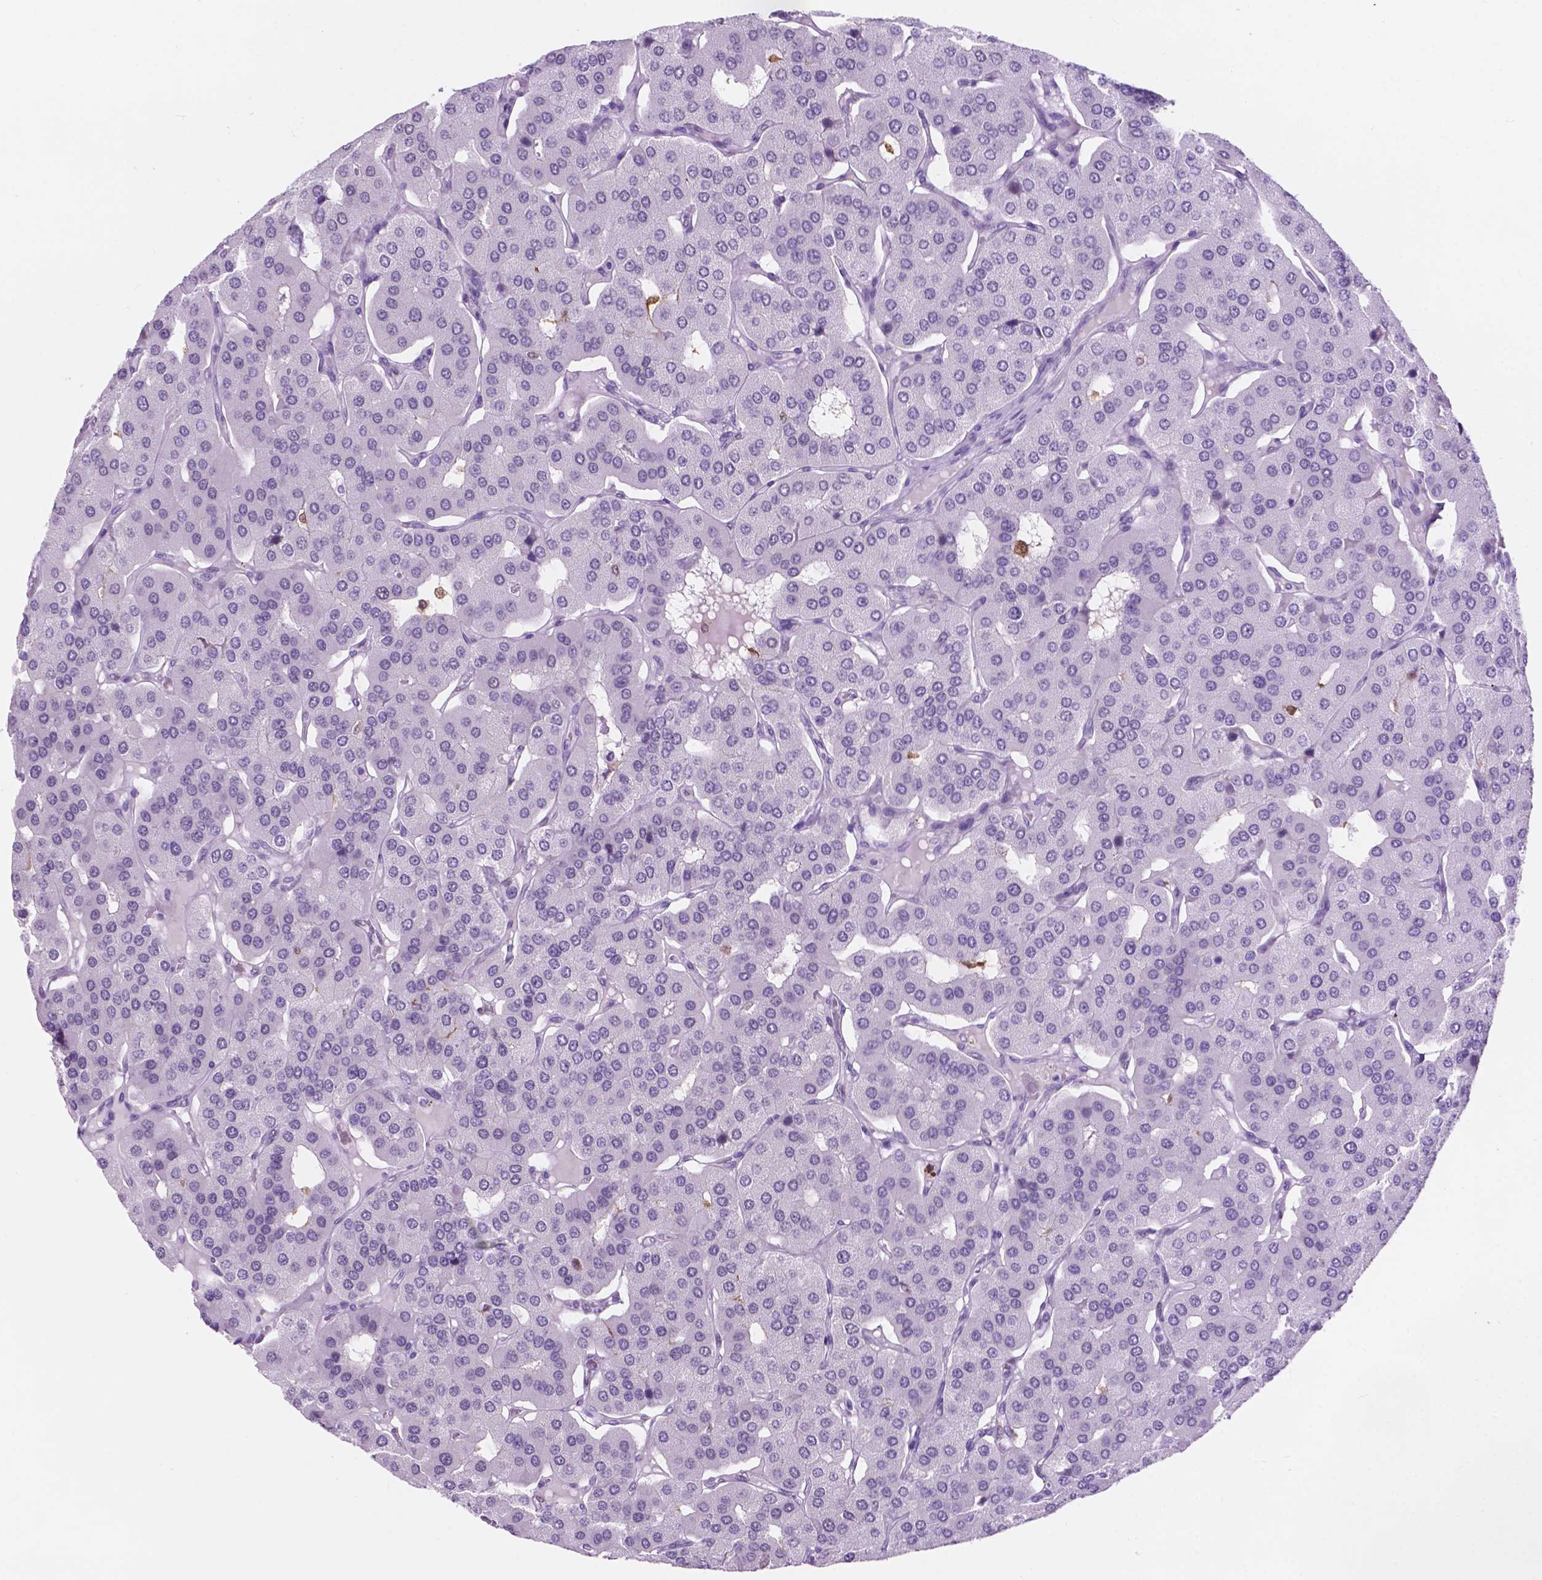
{"staining": {"intensity": "negative", "quantity": "none", "location": "none"}, "tissue": "parathyroid gland", "cell_type": "Glandular cells", "image_type": "normal", "snomed": [{"axis": "morphology", "description": "Normal tissue, NOS"}, {"axis": "morphology", "description": "Adenoma, NOS"}, {"axis": "topography", "description": "Parathyroid gland"}], "caption": "A micrograph of human parathyroid gland is negative for staining in glandular cells. Brightfield microscopy of IHC stained with DAB (3,3'-diaminobenzidine) (brown) and hematoxylin (blue), captured at high magnification.", "gene": "ACY3", "patient": {"sex": "female", "age": 86}}